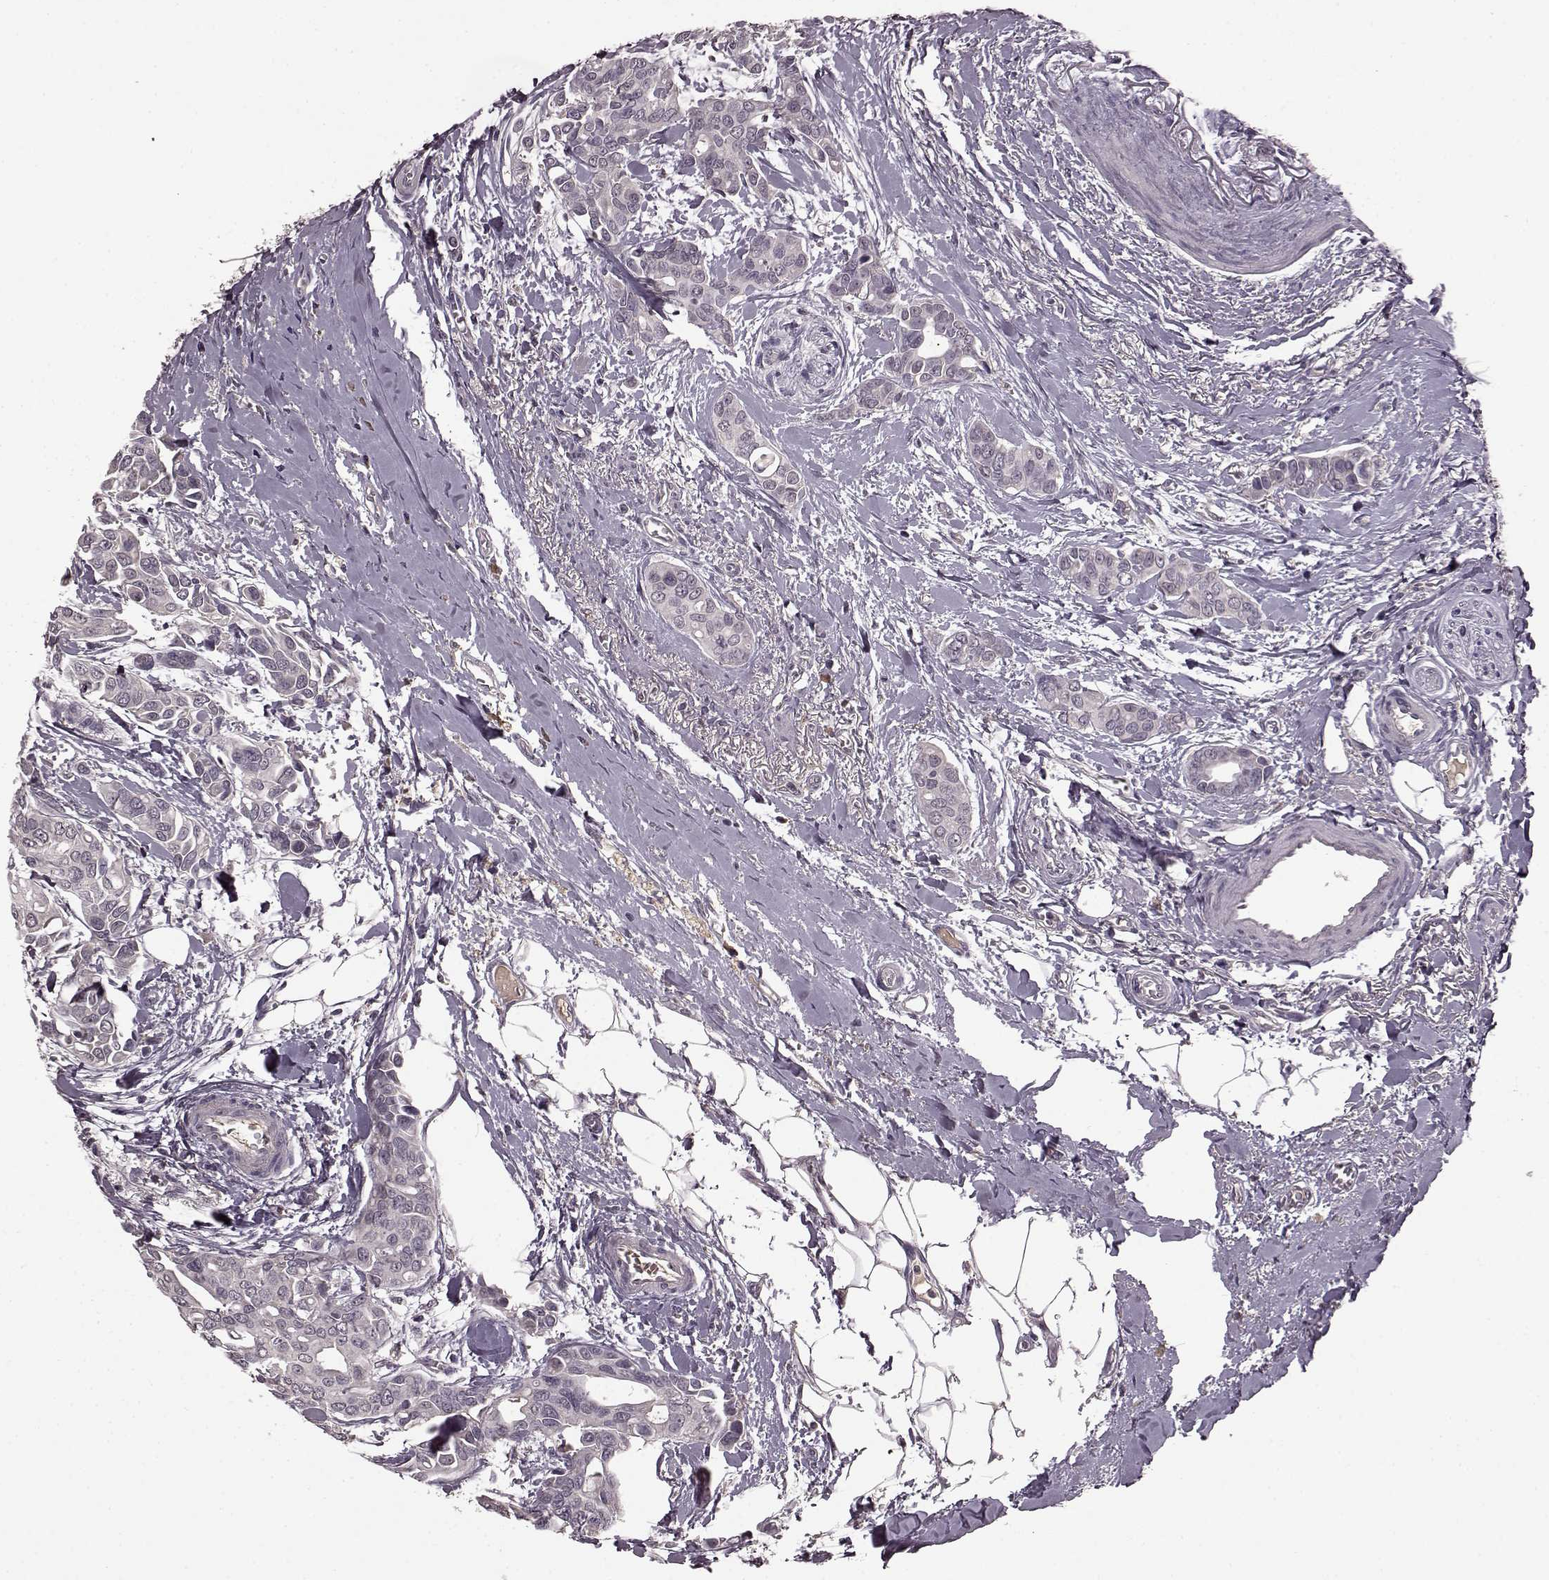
{"staining": {"intensity": "negative", "quantity": "none", "location": "none"}, "tissue": "breast cancer", "cell_type": "Tumor cells", "image_type": "cancer", "snomed": [{"axis": "morphology", "description": "Duct carcinoma"}, {"axis": "topography", "description": "Breast"}], "caption": "Protein analysis of breast cancer (infiltrating ductal carcinoma) shows no significant positivity in tumor cells.", "gene": "NRL", "patient": {"sex": "female", "age": 54}}